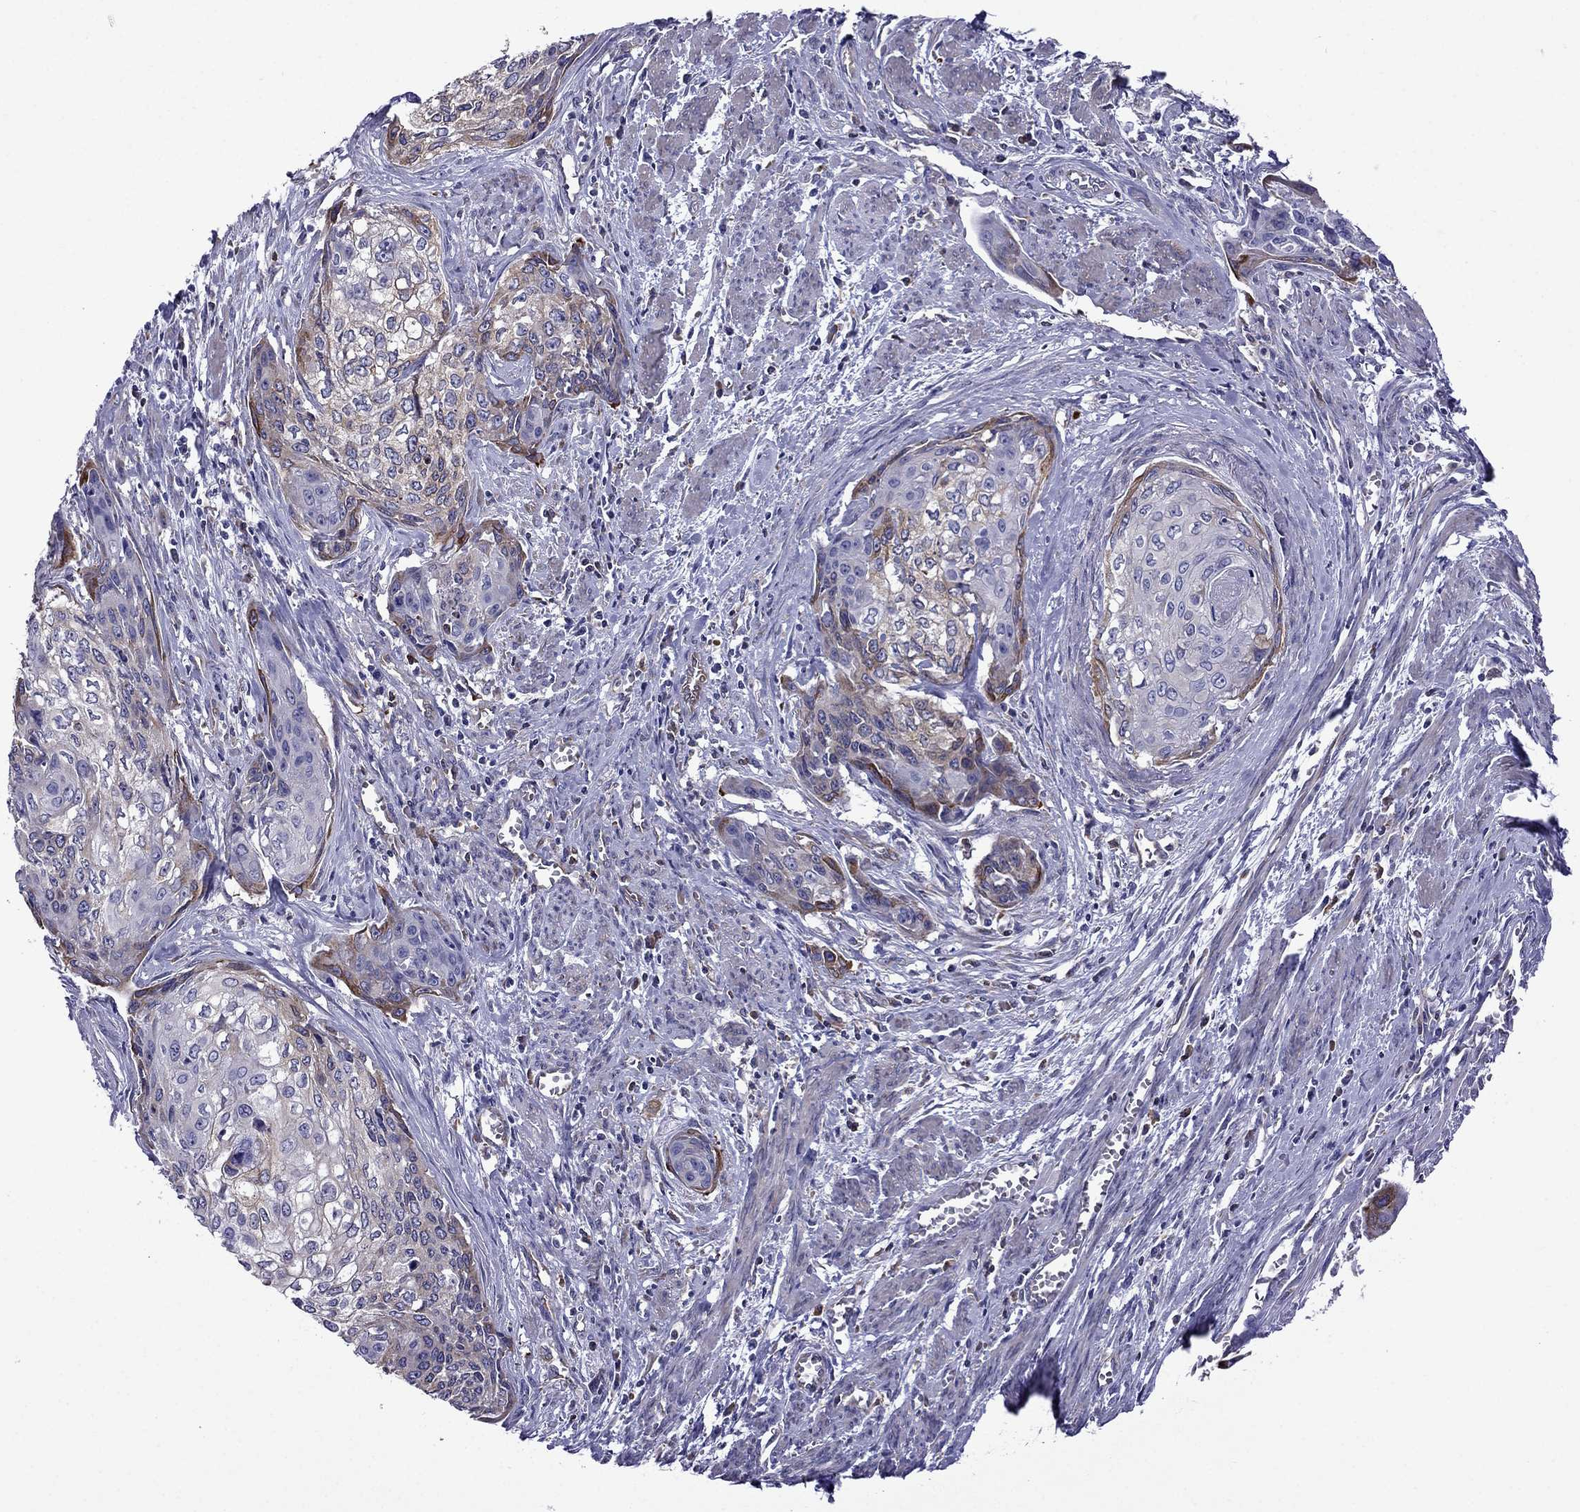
{"staining": {"intensity": "negative", "quantity": "none", "location": "none"}, "tissue": "cervical cancer", "cell_type": "Tumor cells", "image_type": "cancer", "snomed": [{"axis": "morphology", "description": "Squamous cell carcinoma, NOS"}, {"axis": "topography", "description": "Cervix"}], "caption": "A histopathology image of cervical squamous cell carcinoma stained for a protein reveals no brown staining in tumor cells. (DAB immunohistochemistry, high magnification).", "gene": "GNAL", "patient": {"sex": "female", "age": 58}}